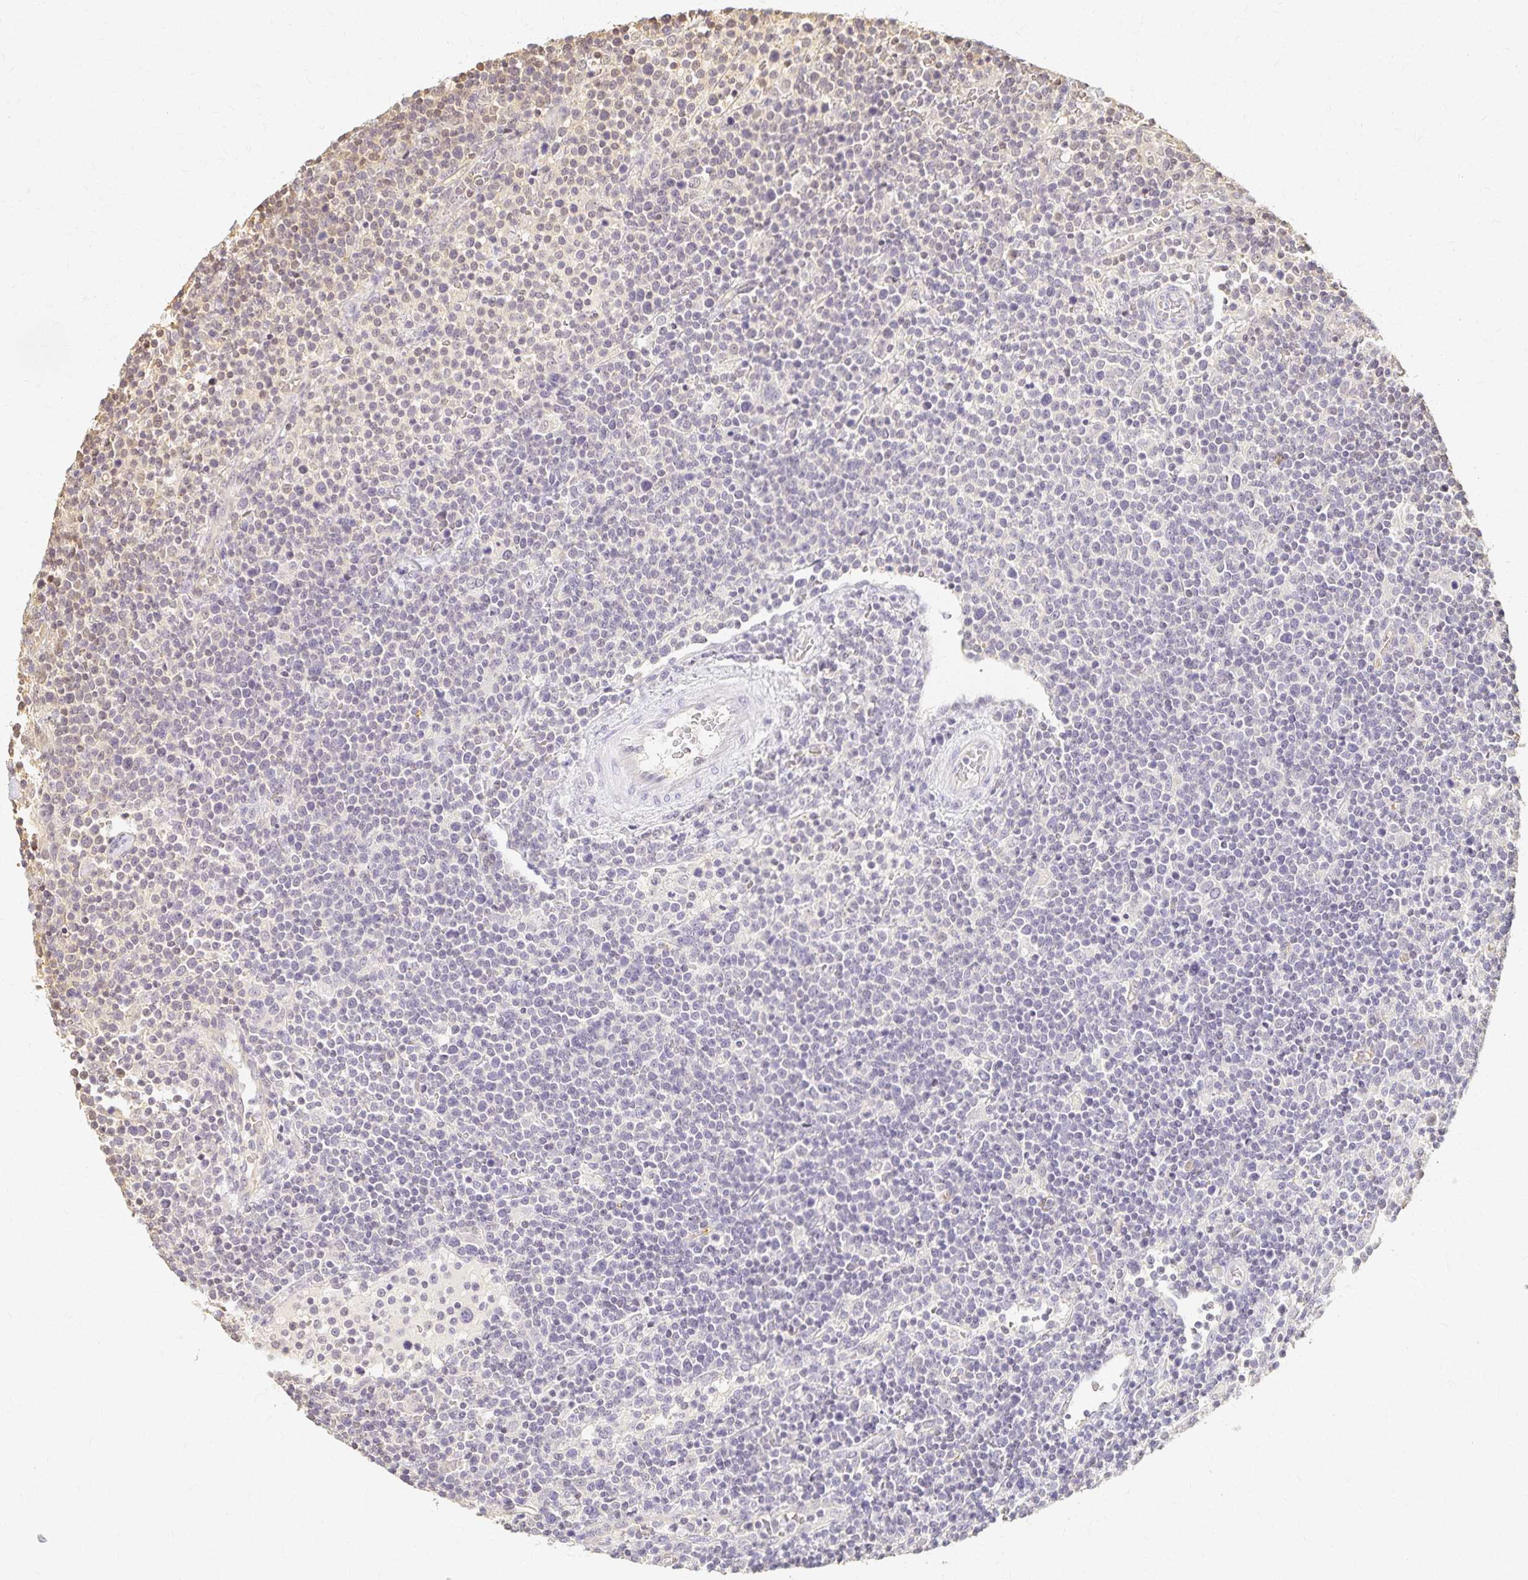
{"staining": {"intensity": "negative", "quantity": "none", "location": "none"}, "tissue": "lymphoma", "cell_type": "Tumor cells", "image_type": "cancer", "snomed": [{"axis": "morphology", "description": "Malignant lymphoma, non-Hodgkin's type, High grade"}, {"axis": "topography", "description": "Lymph node"}], "caption": "IHC photomicrograph of neoplastic tissue: lymphoma stained with DAB (3,3'-diaminobenzidine) displays no significant protein positivity in tumor cells. The staining is performed using DAB brown chromogen with nuclei counter-stained in using hematoxylin.", "gene": "AZGP1", "patient": {"sex": "male", "age": 61}}